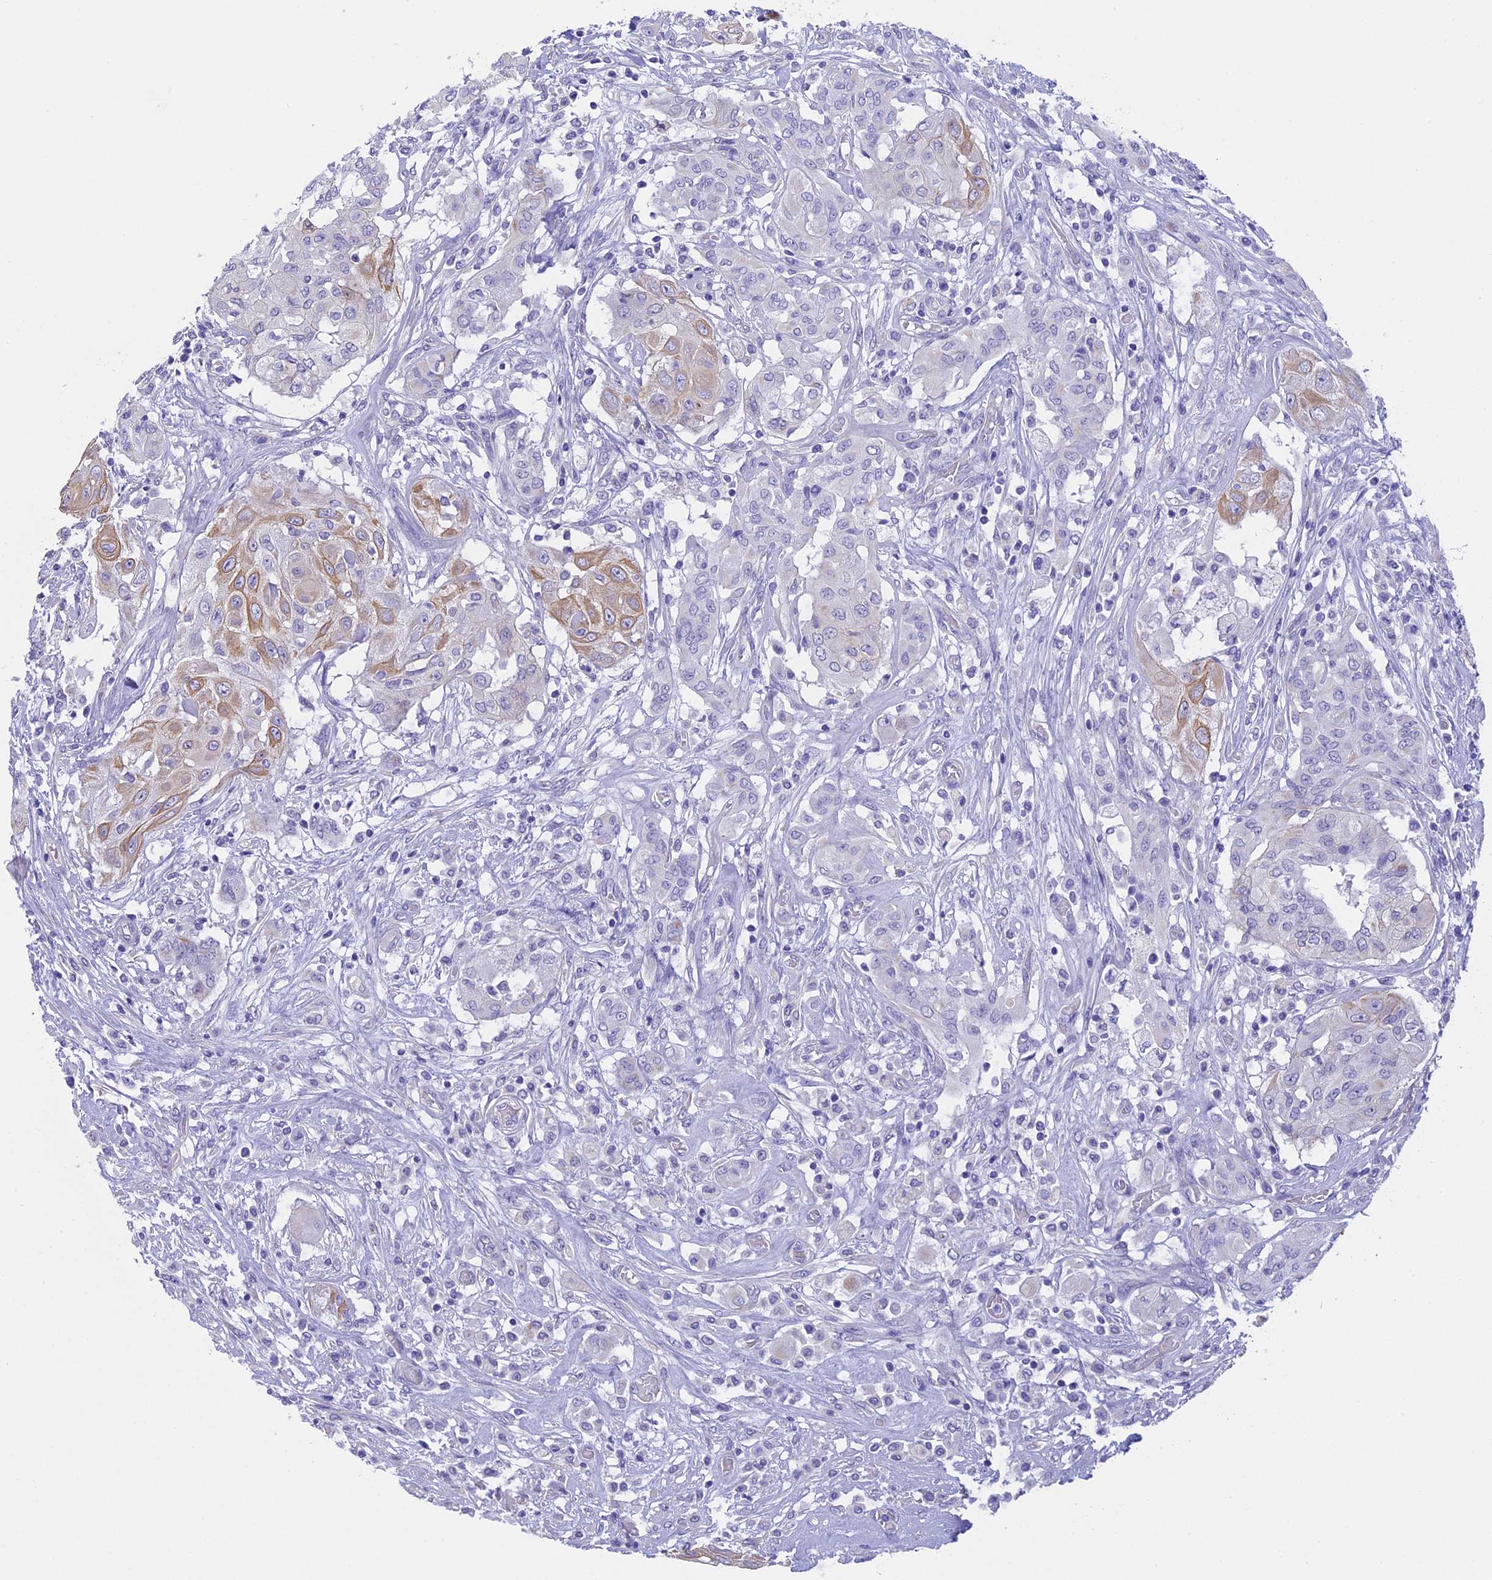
{"staining": {"intensity": "moderate", "quantity": "<25%", "location": "cytoplasmic/membranous"}, "tissue": "thyroid cancer", "cell_type": "Tumor cells", "image_type": "cancer", "snomed": [{"axis": "morphology", "description": "Papillary adenocarcinoma, NOS"}, {"axis": "topography", "description": "Thyroid gland"}], "caption": "Immunohistochemistry image of human papillary adenocarcinoma (thyroid) stained for a protein (brown), which reveals low levels of moderate cytoplasmic/membranous staining in approximately <25% of tumor cells.", "gene": "TACSTD2", "patient": {"sex": "female", "age": 59}}